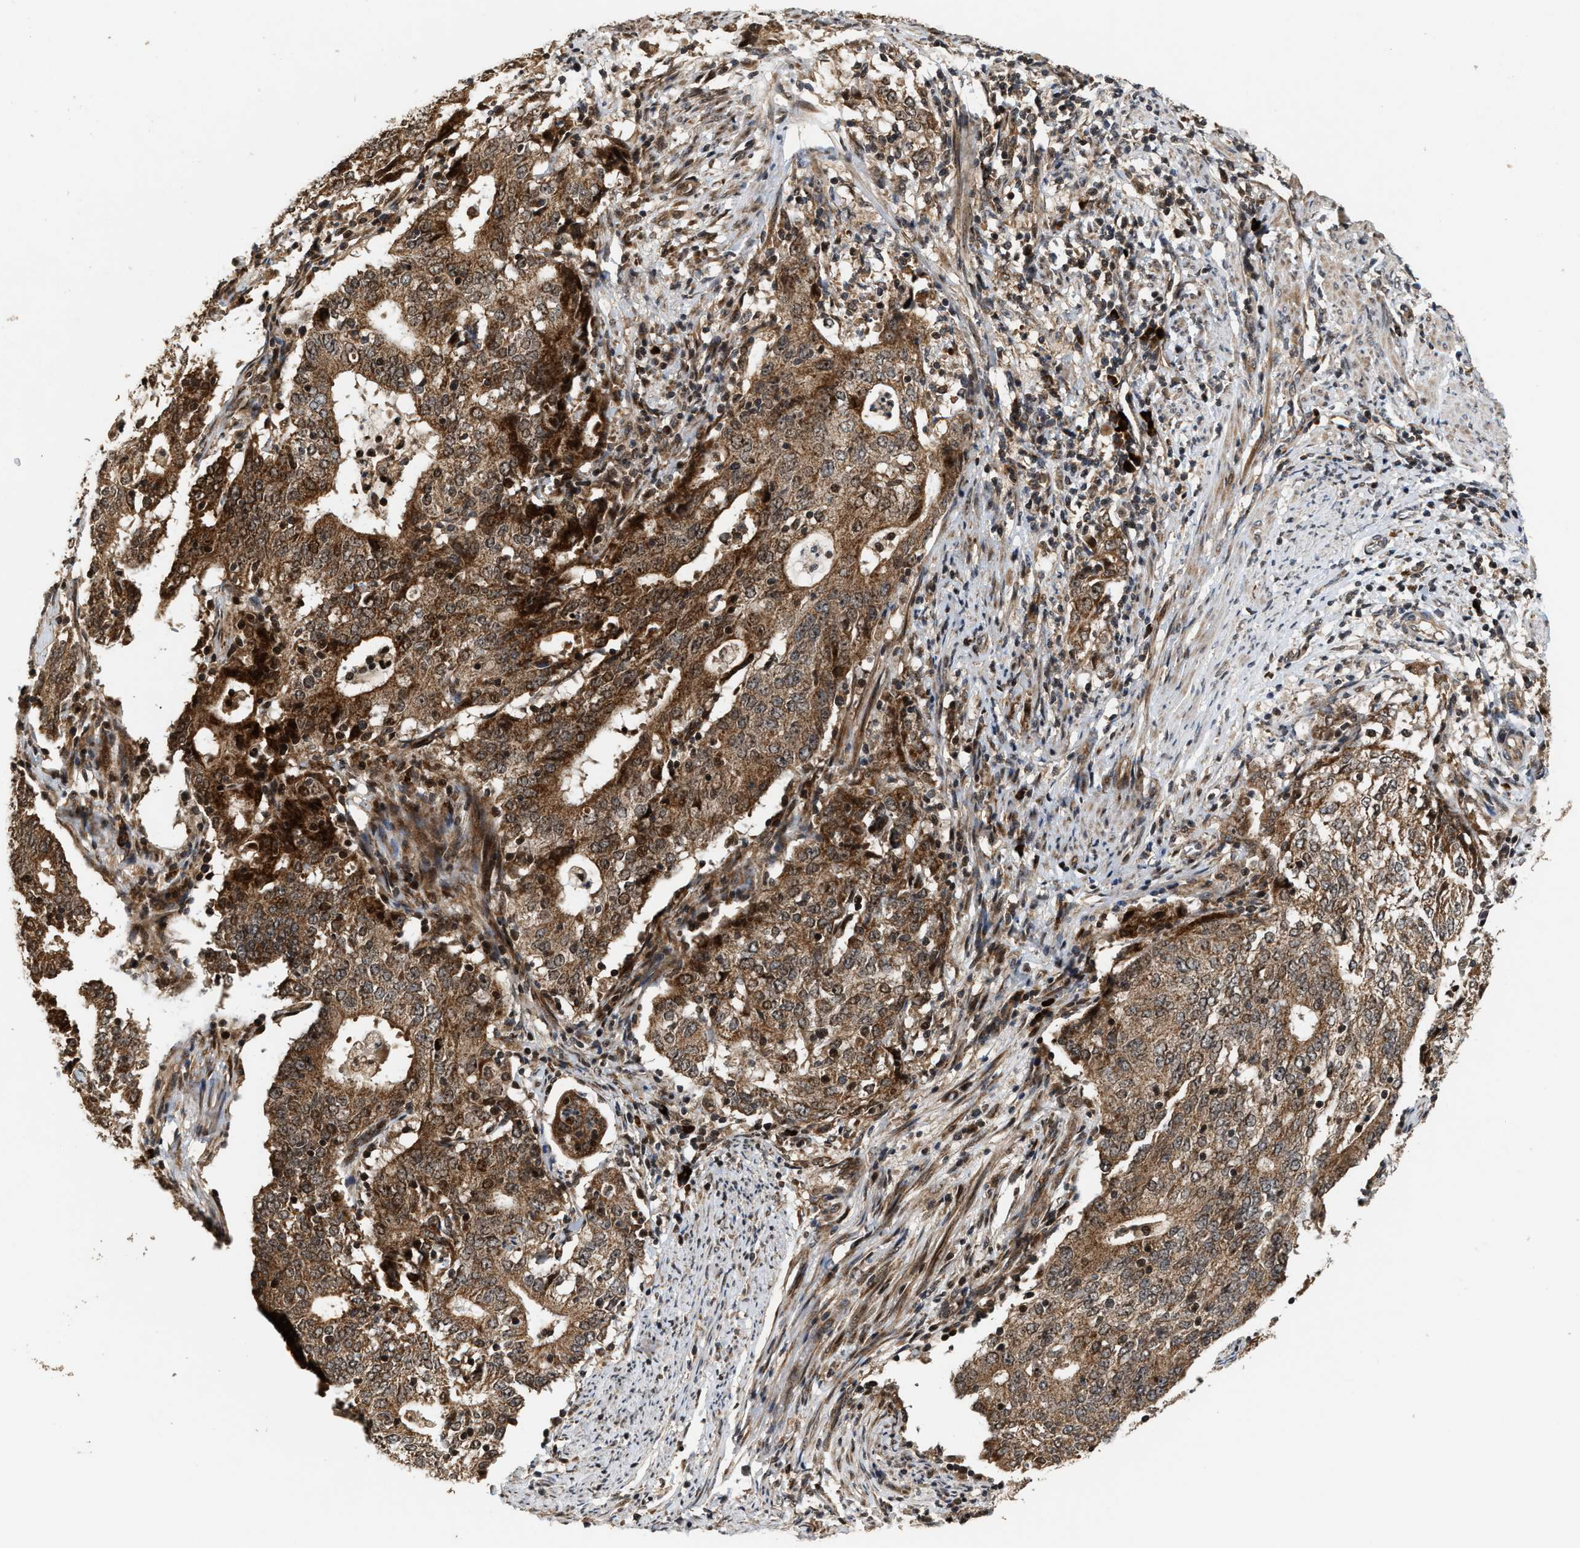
{"staining": {"intensity": "moderate", "quantity": ">75%", "location": "cytoplasmic/membranous,nuclear"}, "tissue": "cervical cancer", "cell_type": "Tumor cells", "image_type": "cancer", "snomed": [{"axis": "morphology", "description": "Adenocarcinoma, NOS"}, {"axis": "topography", "description": "Cervix"}], "caption": "Protein staining exhibits moderate cytoplasmic/membranous and nuclear staining in about >75% of tumor cells in cervical cancer.", "gene": "ELP2", "patient": {"sex": "female", "age": 44}}